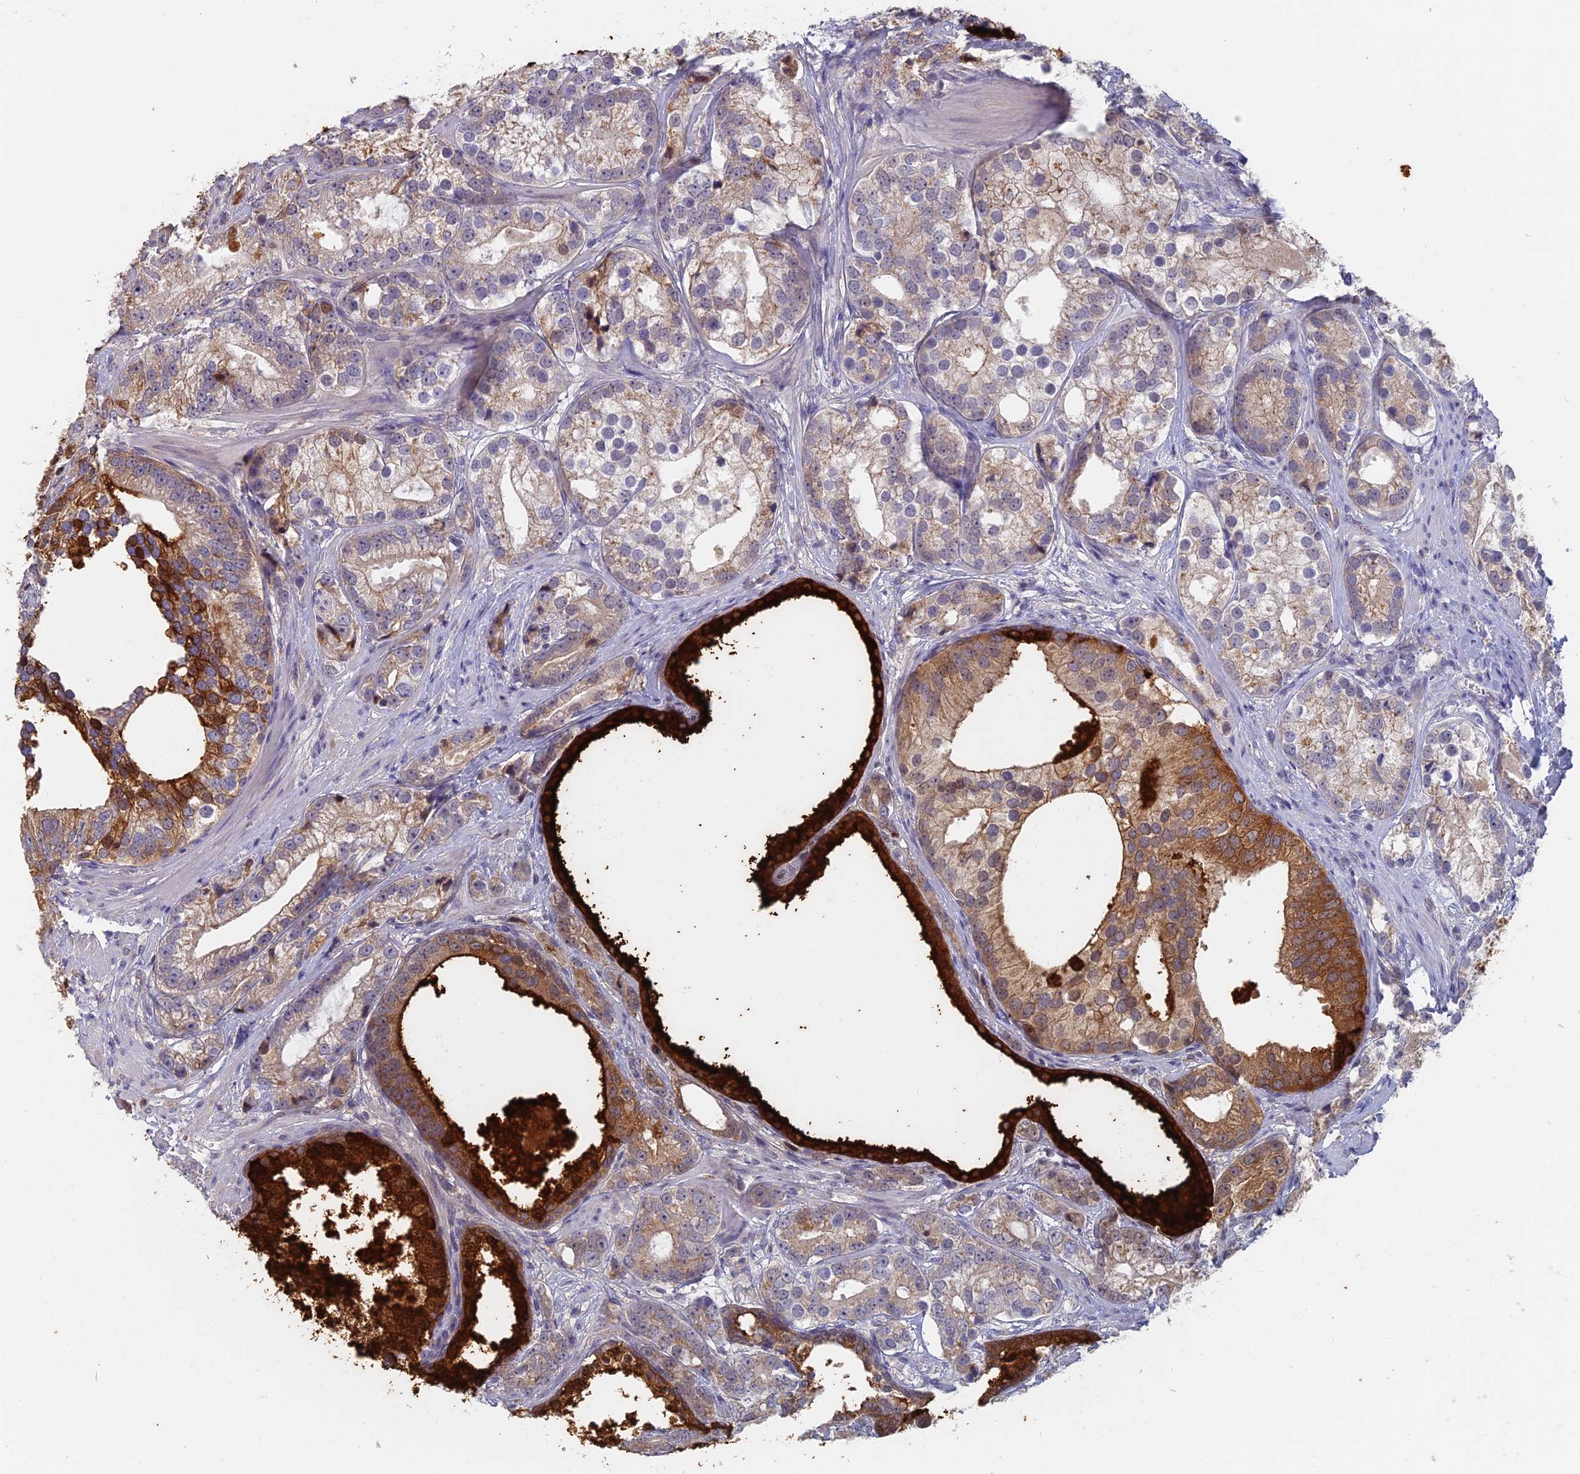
{"staining": {"intensity": "weak", "quantity": "25%-75%", "location": "cytoplasmic/membranous"}, "tissue": "prostate cancer", "cell_type": "Tumor cells", "image_type": "cancer", "snomed": [{"axis": "morphology", "description": "Adenocarcinoma, High grade"}, {"axis": "topography", "description": "Prostate"}], "caption": "Prostate high-grade adenocarcinoma was stained to show a protein in brown. There is low levels of weak cytoplasmic/membranous expression in approximately 25%-75% of tumor cells.", "gene": "GPATCH1", "patient": {"sex": "male", "age": 75}}